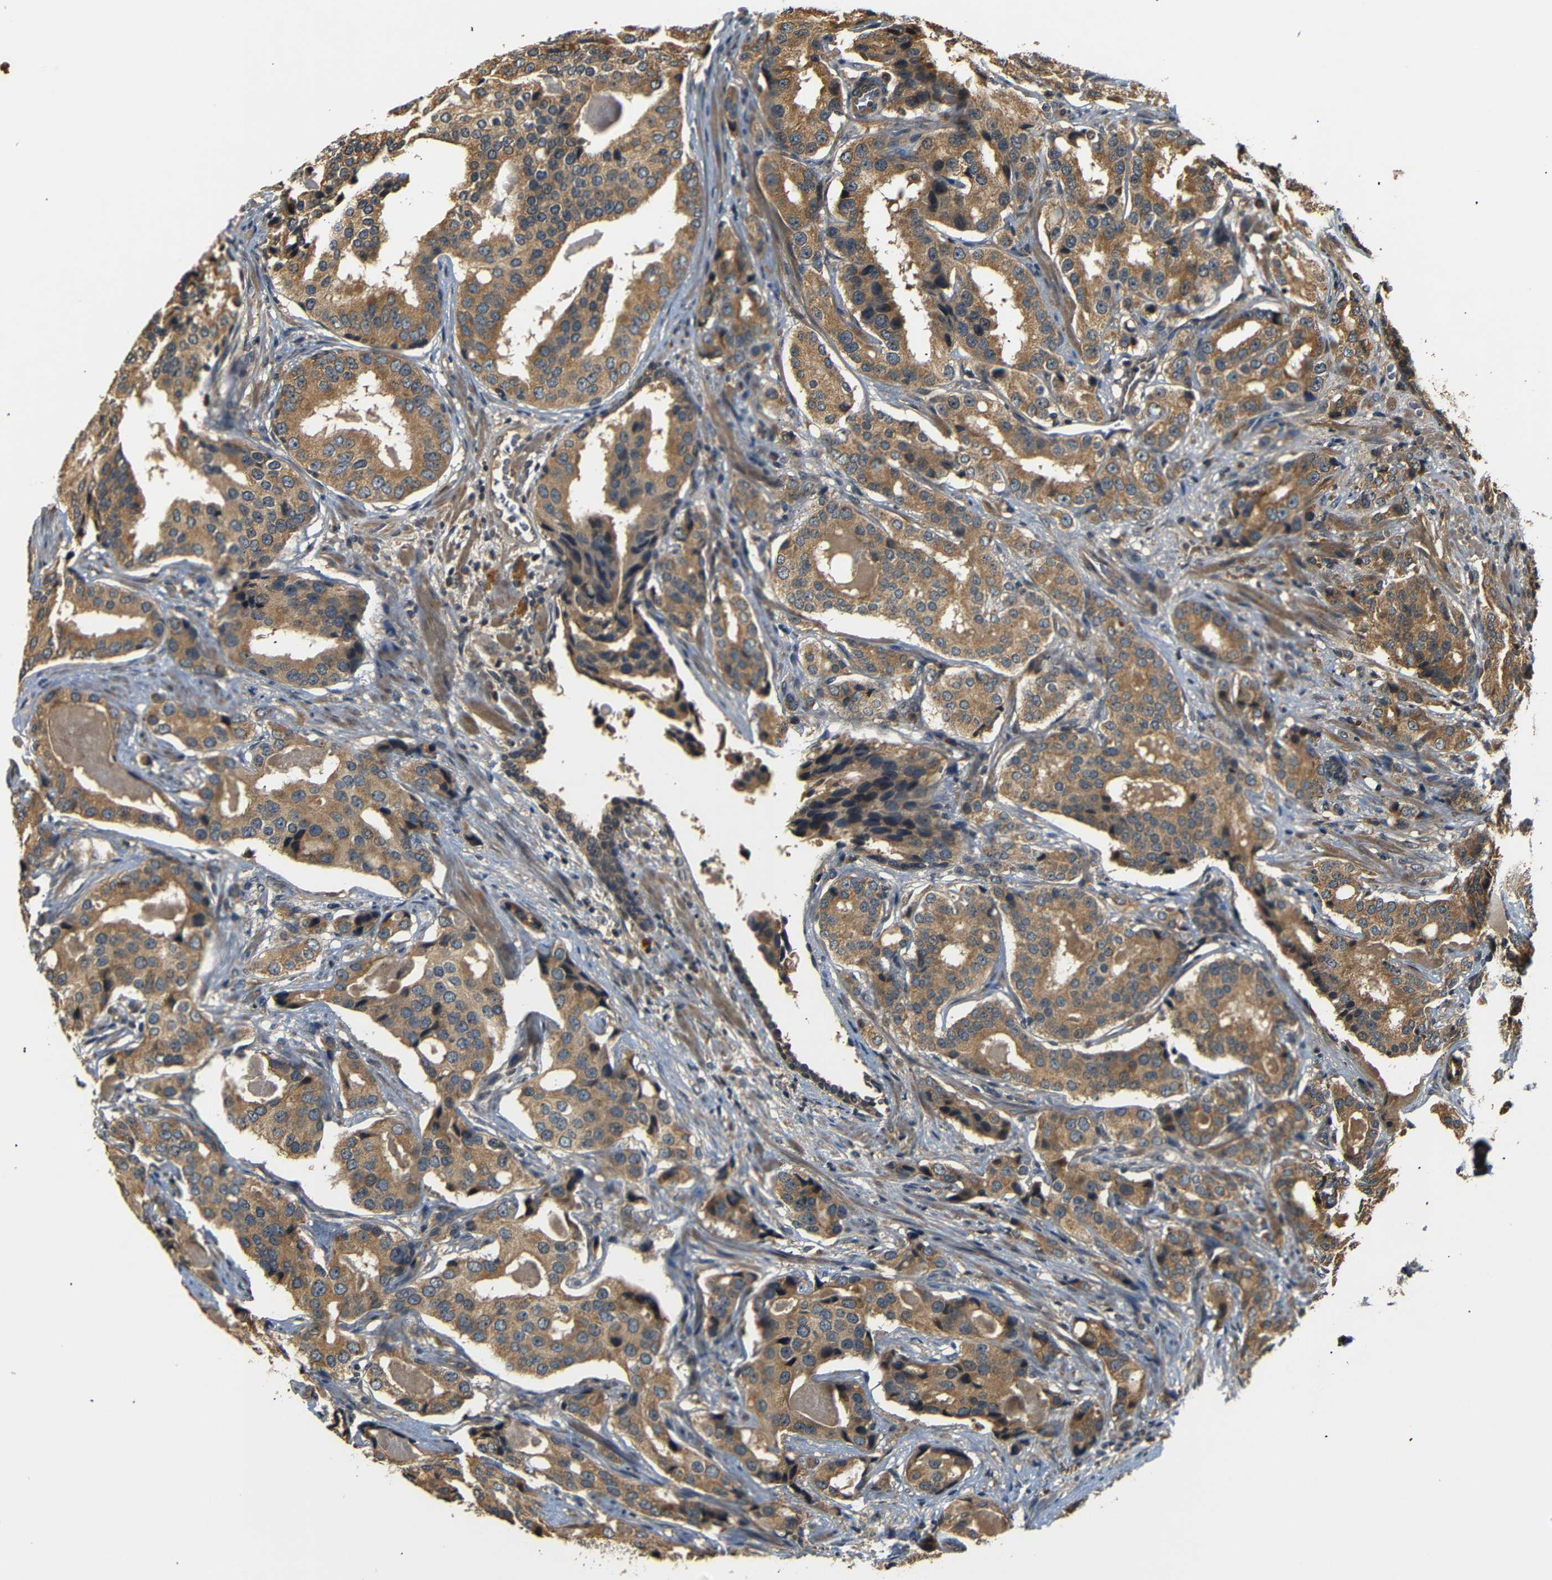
{"staining": {"intensity": "moderate", "quantity": ">75%", "location": "cytoplasmic/membranous"}, "tissue": "prostate cancer", "cell_type": "Tumor cells", "image_type": "cancer", "snomed": [{"axis": "morphology", "description": "Adenocarcinoma, High grade"}, {"axis": "topography", "description": "Prostate"}], "caption": "Immunohistochemical staining of human prostate cancer (high-grade adenocarcinoma) reveals medium levels of moderate cytoplasmic/membranous protein expression in approximately >75% of tumor cells. Immunohistochemistry stains the protein of interest in brown and the nuclei are stained blue.", "gene": "TANK", "patient": {"sex": "male", "age": 58}}